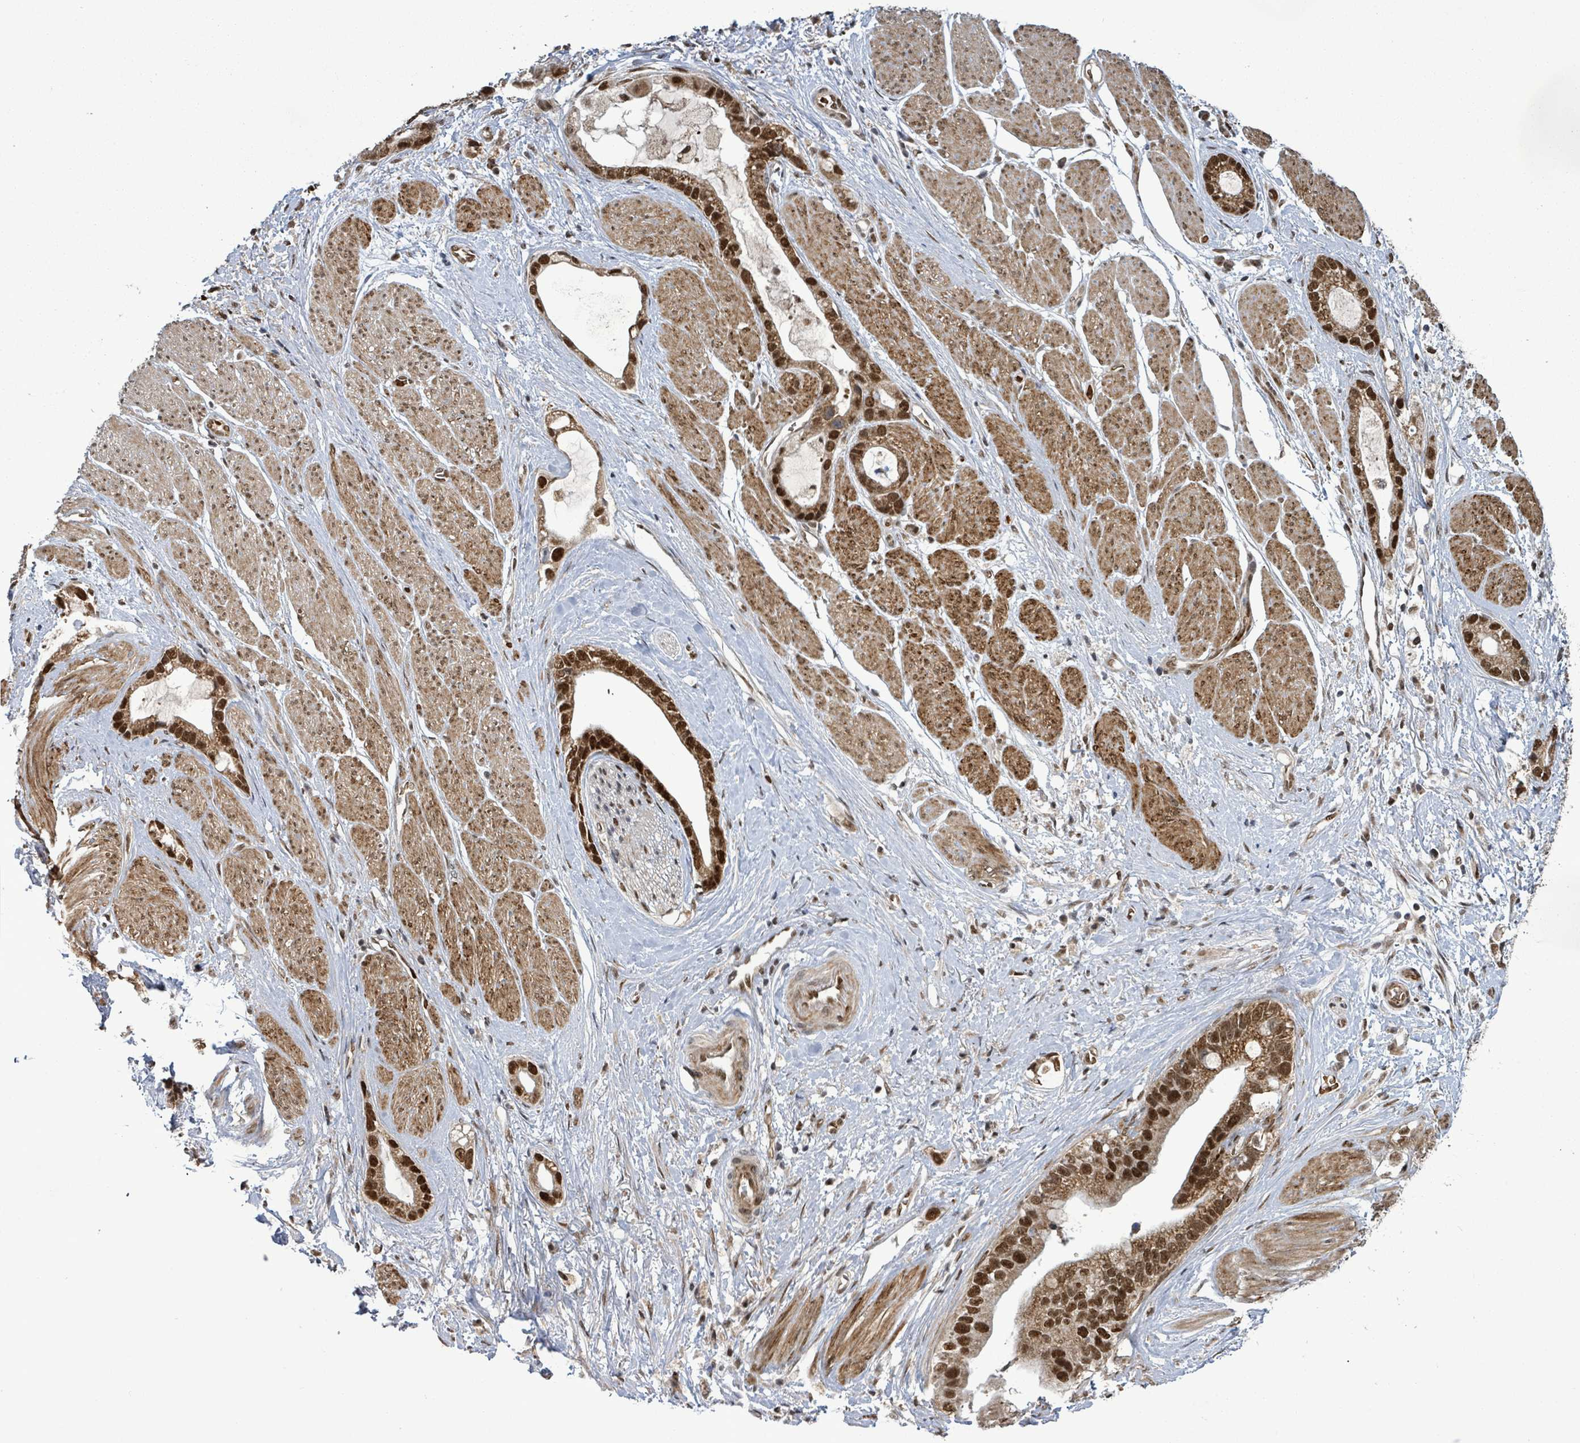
{"staining": {"intensity": "strong", "quantity": ">75%", "location": "cytoplasmic/membranous,nuclear"}, "tissue": "stomach cancer", "cell_type": "Tumor cells", "image_type": "cancer", "snomed": [{"axis": "morphology", "description": "Adenocarcinoma, NOS"}, {"axis": "topography", "description": "Stomach"}], "caption": "Immunohistochemical staining of adenocarcinoma (stomach) displays high levels of strong cytoplasmic/membranous and nuclear protein staining in approximately >75% of tumor cells.", "gene": "PATZ1", "patient": {"sex": "male", "age": 55}}